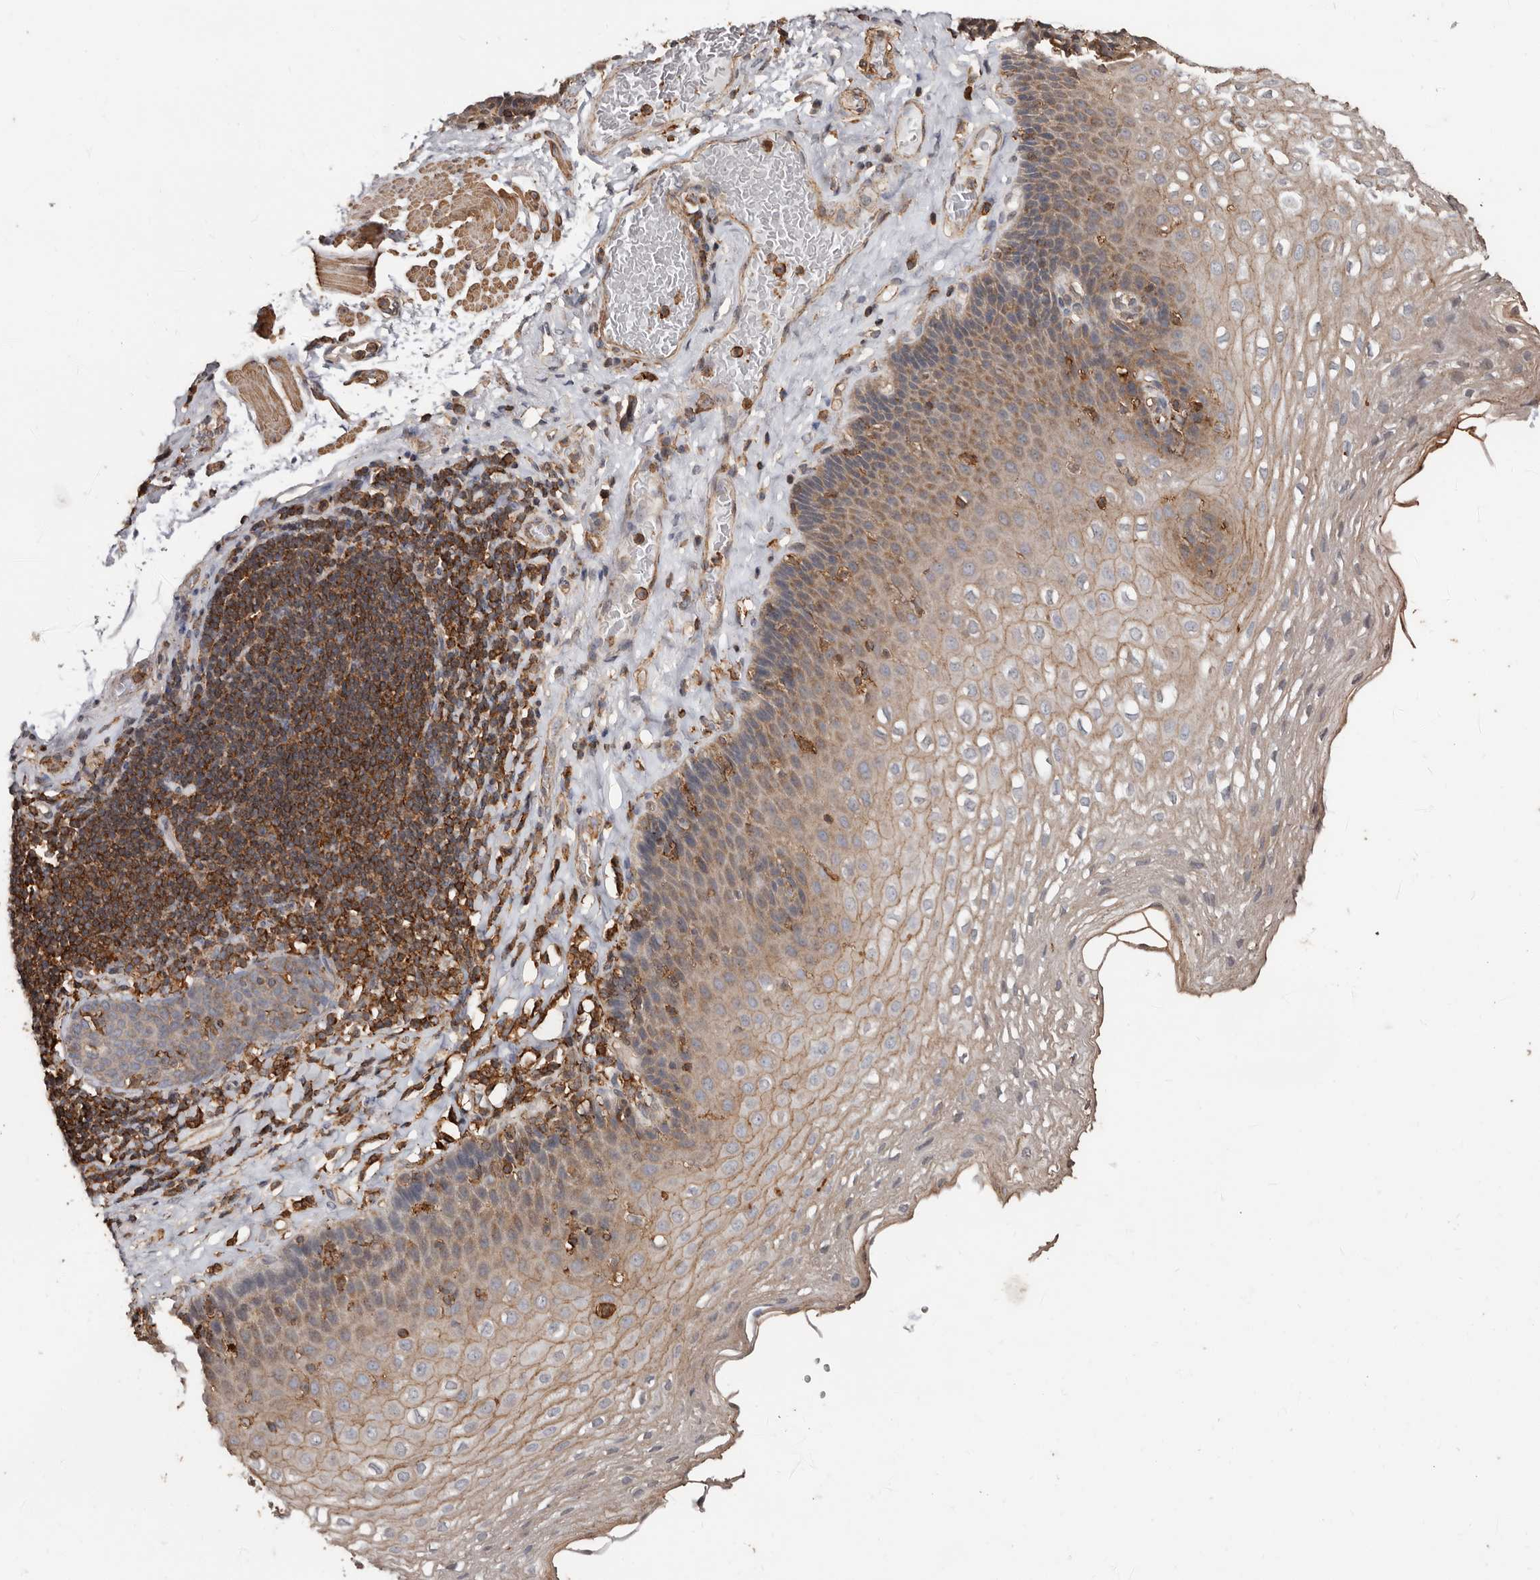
{"staining": {"intensity": "weak", "quantity": "25%-75%", "location": "cytoplasmic/membranous"}, "tissue": "esophagus", "cell_type": "Squamous epithelial cells", "image_type": "normal", "snomed": [{"axis": "morphology", "description": "Normal tissue, NOS"}, {"axis": "topography", "description": "Esophagus"}], "caption": "Brown immunohistochemical staining in unremarkable esophagus reveals weak cytoplasmic/membranous positivity in approximately 25%-75% of squamous epithelial cells.", "gene": "GSK3A", "patient": {"sex": "female", "age": 66}}